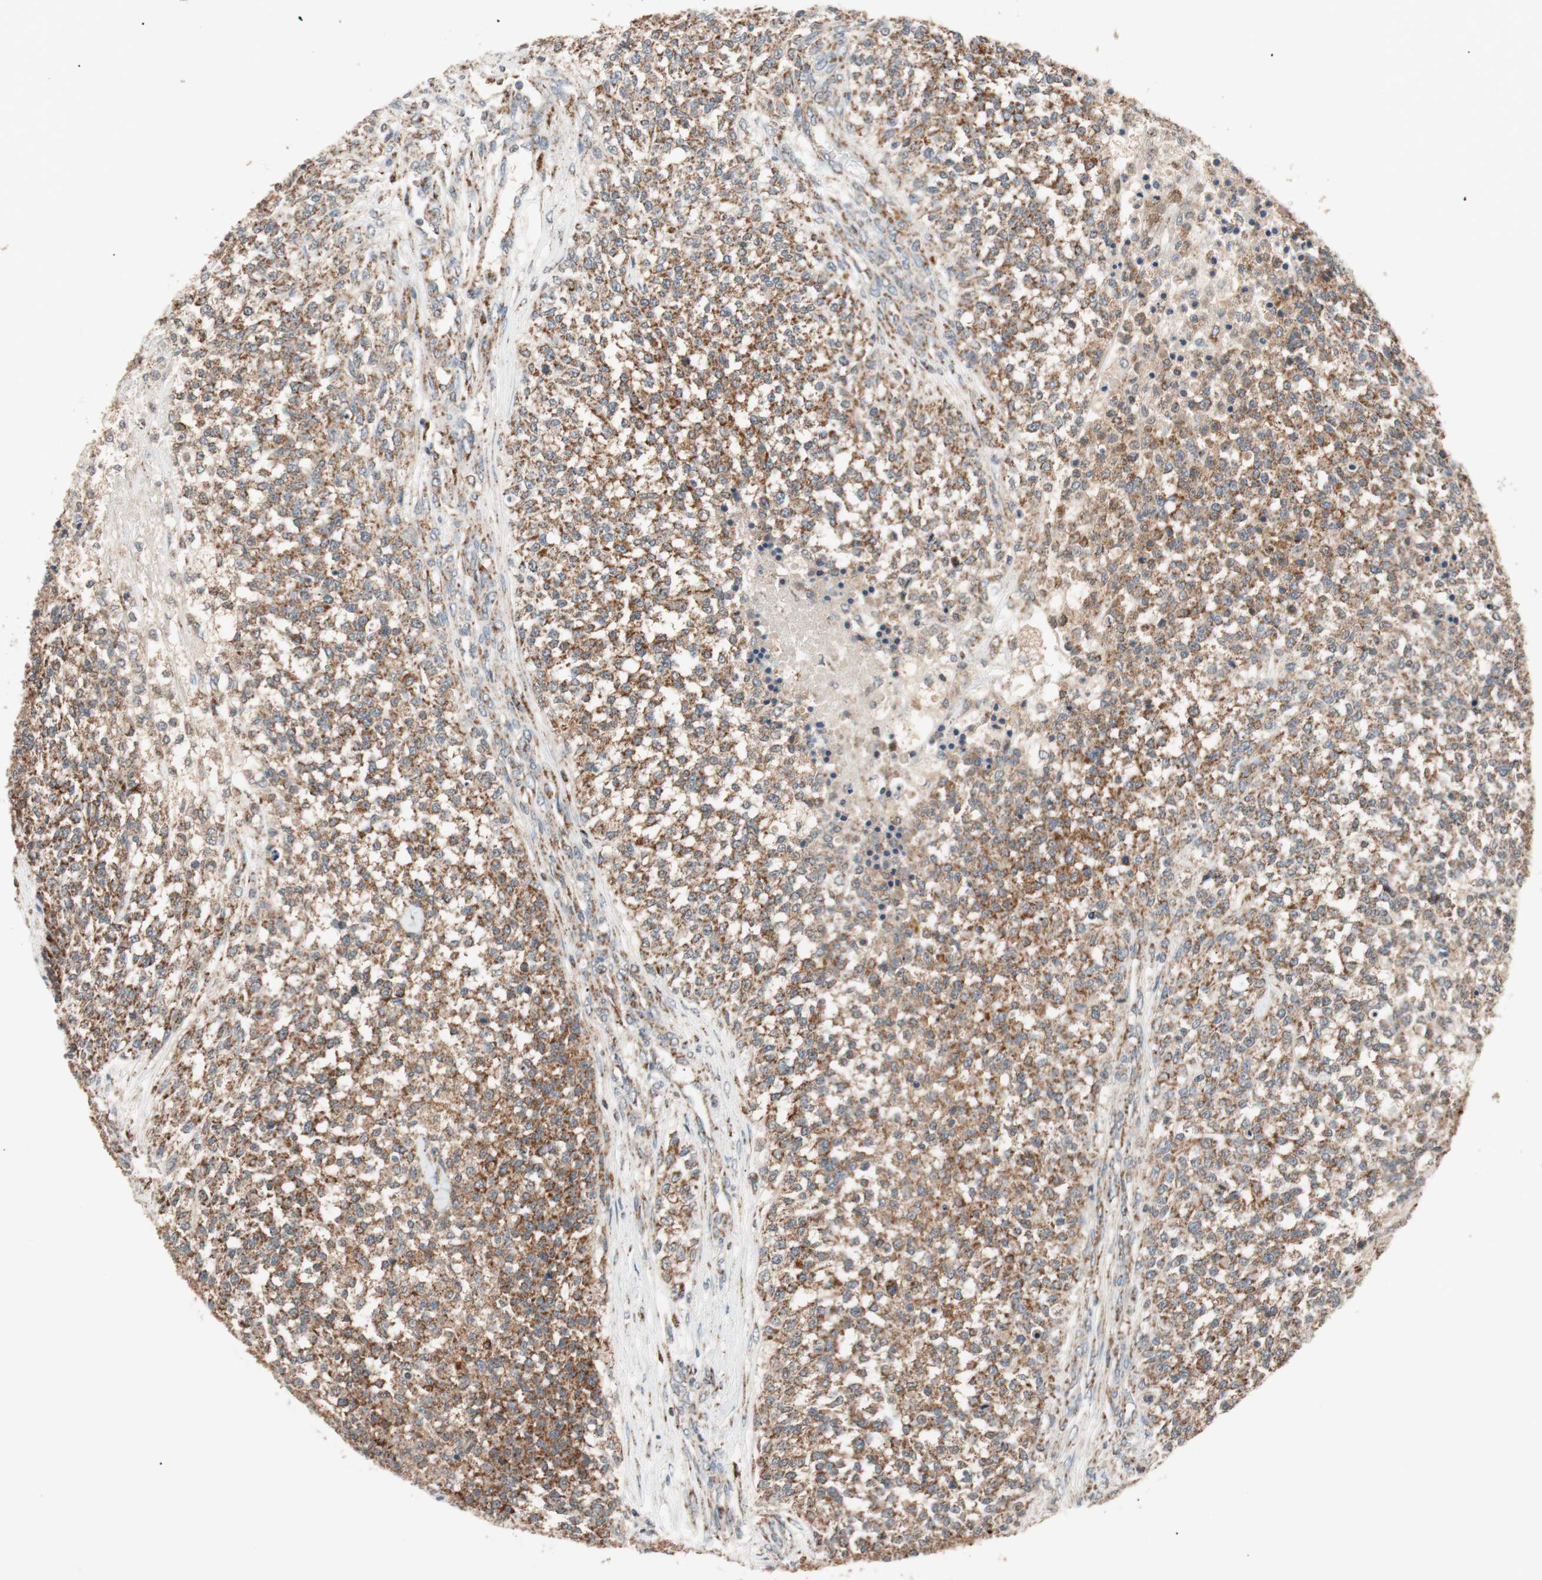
{"staining": {"intensity": "moderate", "quantity": ">75%", "location": "cytoplasmic/membranous"}, "tissue": "testis cancer", "cell_type": "Tumor cells", "image_type": "cancer", "snomed": [{"axis": "morphology", "description": "Seminoma, NOS"}, {"axis": "topography", "description": "Testis"}], "caption": "Brown immunohistochemical staining in human testis cancer displays moderate cytoplasmic/membranous expression in about >75% of tumor cells.", "gene": "PITRM1", "patient": {"sex": "male", "age": 59}}